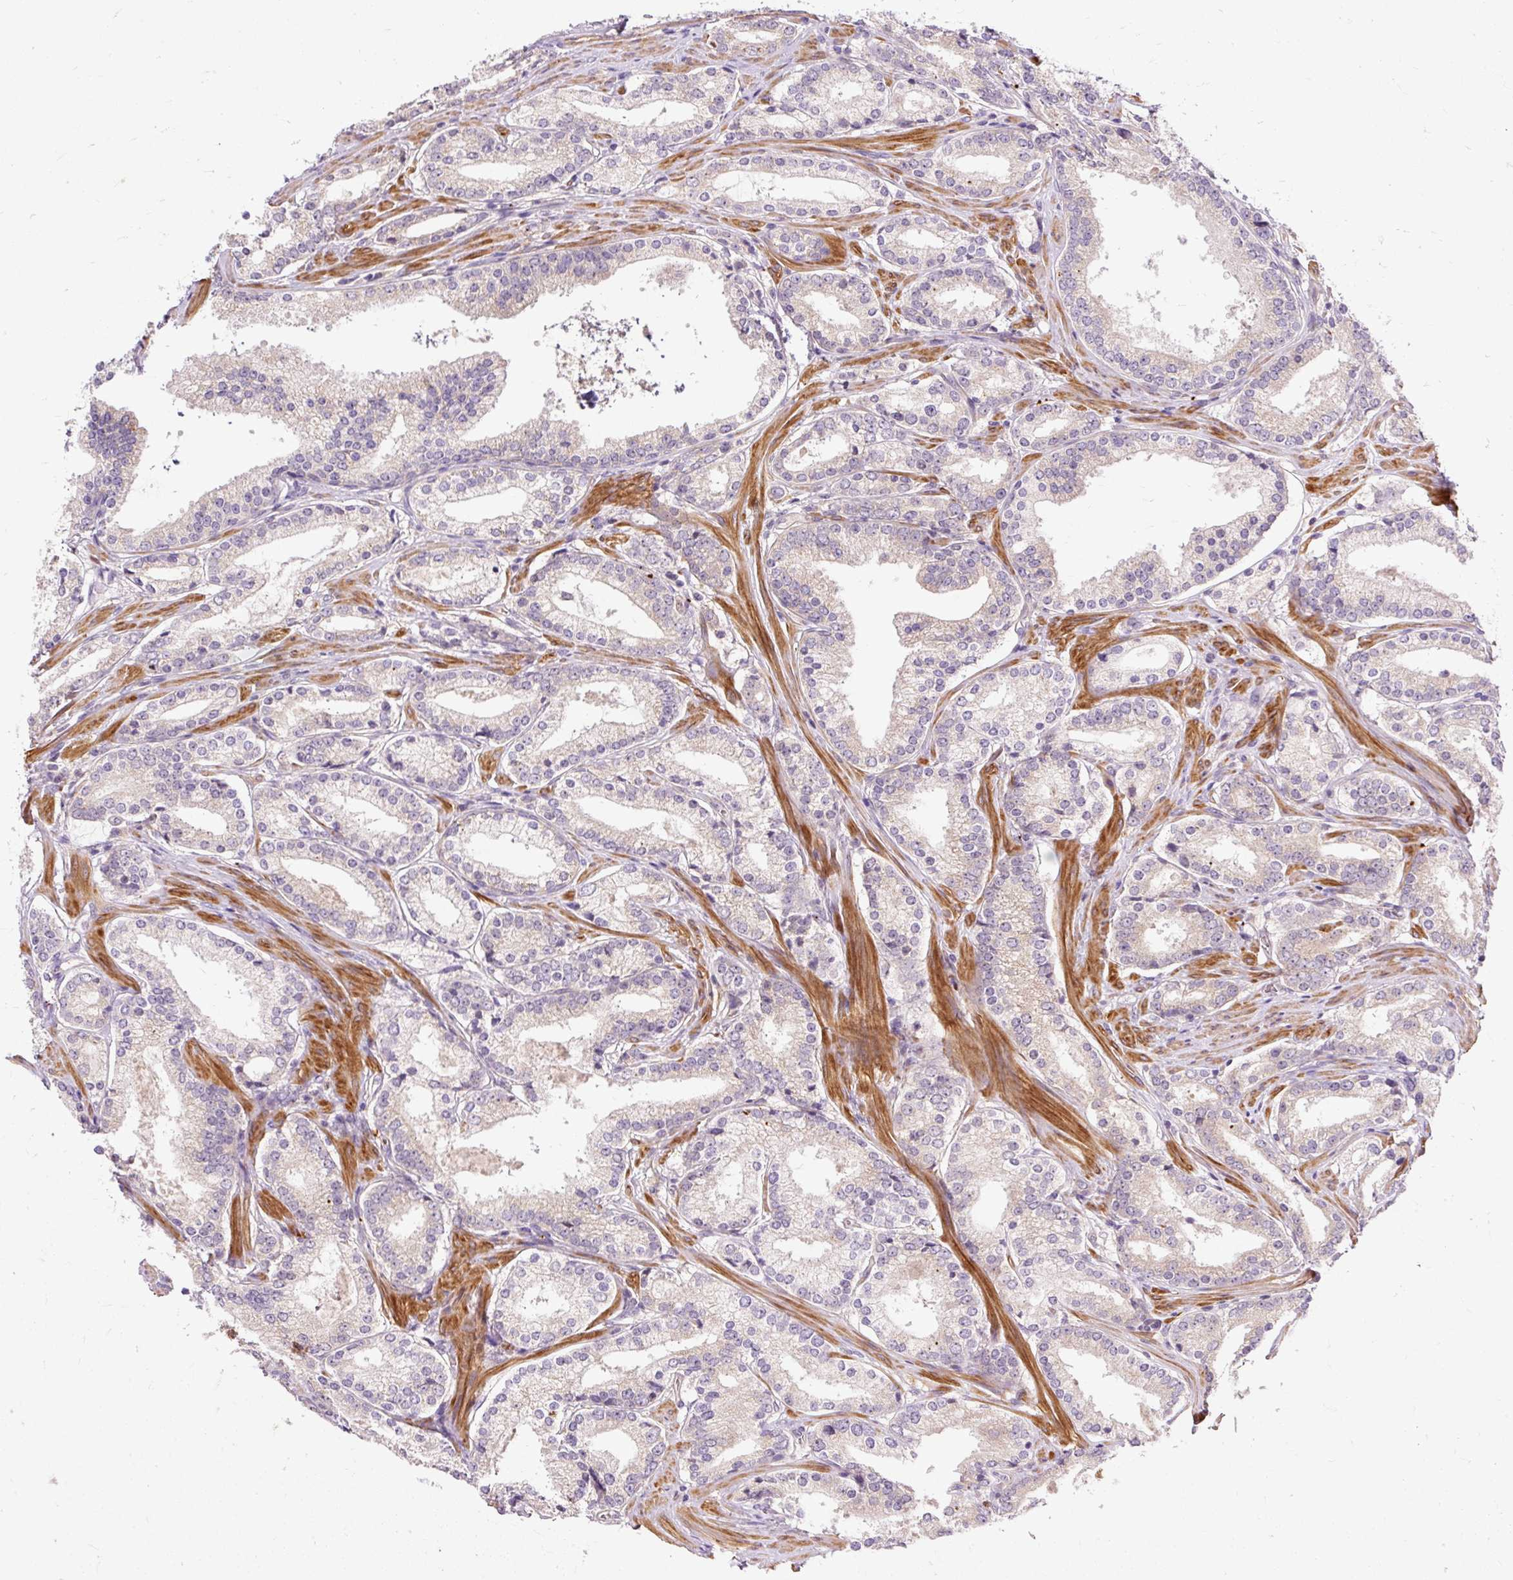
{"staining": {"intensity": "negative", "quantity": "none", "location": "none"}, "tissue": "prostate cancer", "cell_type": "Tumor cells", "image_type": "cancer", "snomed": [{"axis": "morphology", "description": "Adenocarcinoma, Low grade"}, {"axis": "topography", "description": "Prostate"}], "caption": "An image of human prostate cancer (adenocarcinoma (low-grade)) is negative for staining in tumor cells.", "gene": "RIPOR3", "patient": {"sex": "male", "age": 58}}